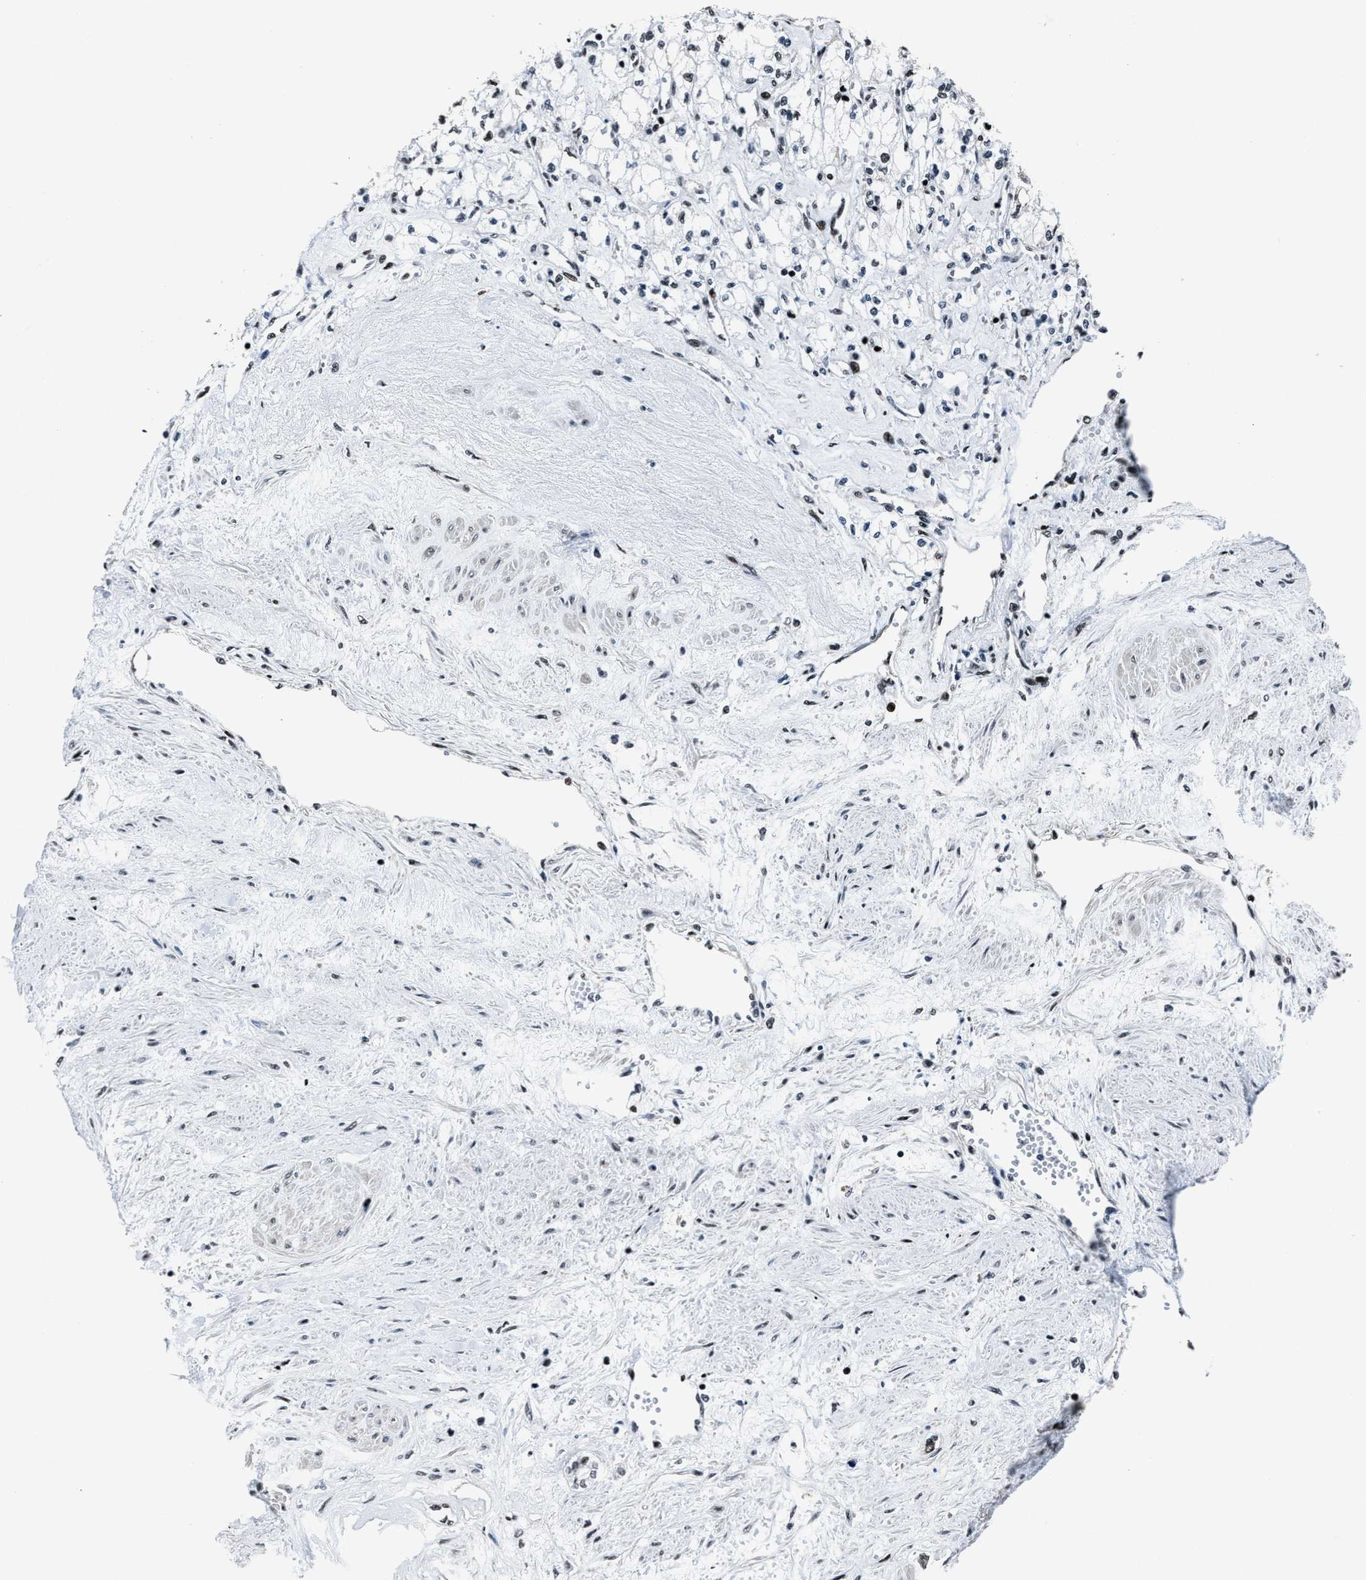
{"staining": {"intensity": "weak", "quantity": "25%-75%", "location": "nuclear"}, "tissue": "renal cancer", "cell_type": "Tumor cells", "image_type": "cancer", "snomed": [{"axis": "morphology", "description": "Adenocarcinoma, NOS"}, {"axis": "topography", "description": "Kidney"}], "caption": "Immunohistochemistry (IHC) micrograph of neoplastic tissue: human renal cancer (adenocarcinoma) stained using immunohistochemistry displays low levels of weak protein expression localized specifically in the nuclear of tumor cells, appearing as a nuclear brown color.", "gene": "PPIE", "patient": {"sex": "male", "age": 59}}